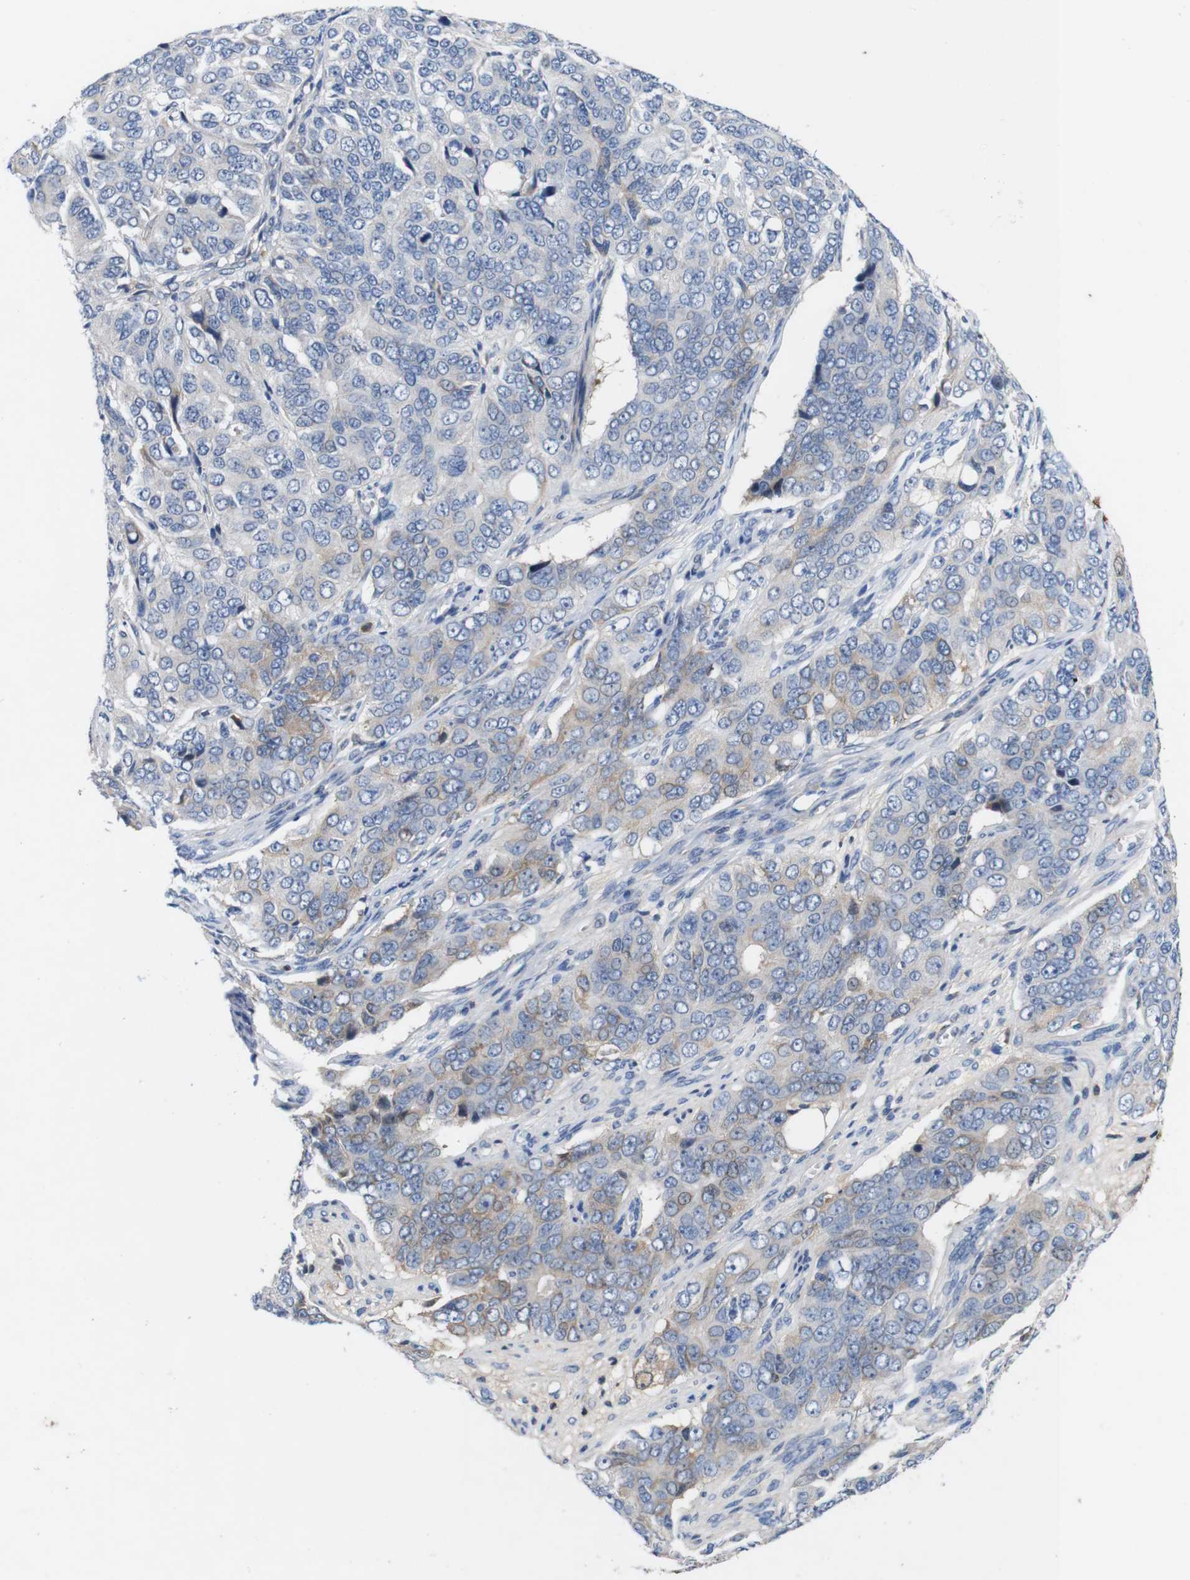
{"staining": {"intensity": "weak", "quantity": "<25%", "location": "cytoplasmic/membranous"}, "tissue": "ovarian cancer", "cell_type": "Tumor cells", "image_type": "cancer", "snomed": [{"axis": "morphology", "description": "Carcinoma, endometroid"}, {"axis": "topography", "description": "Ovary"}], "caption": "Immunohistochemistry of endometroid carcinoma (ovarian) demonstrates no staining in tumor cells.", "gene": "C1RL", "patient": {"sex": "female", "age": 51}}